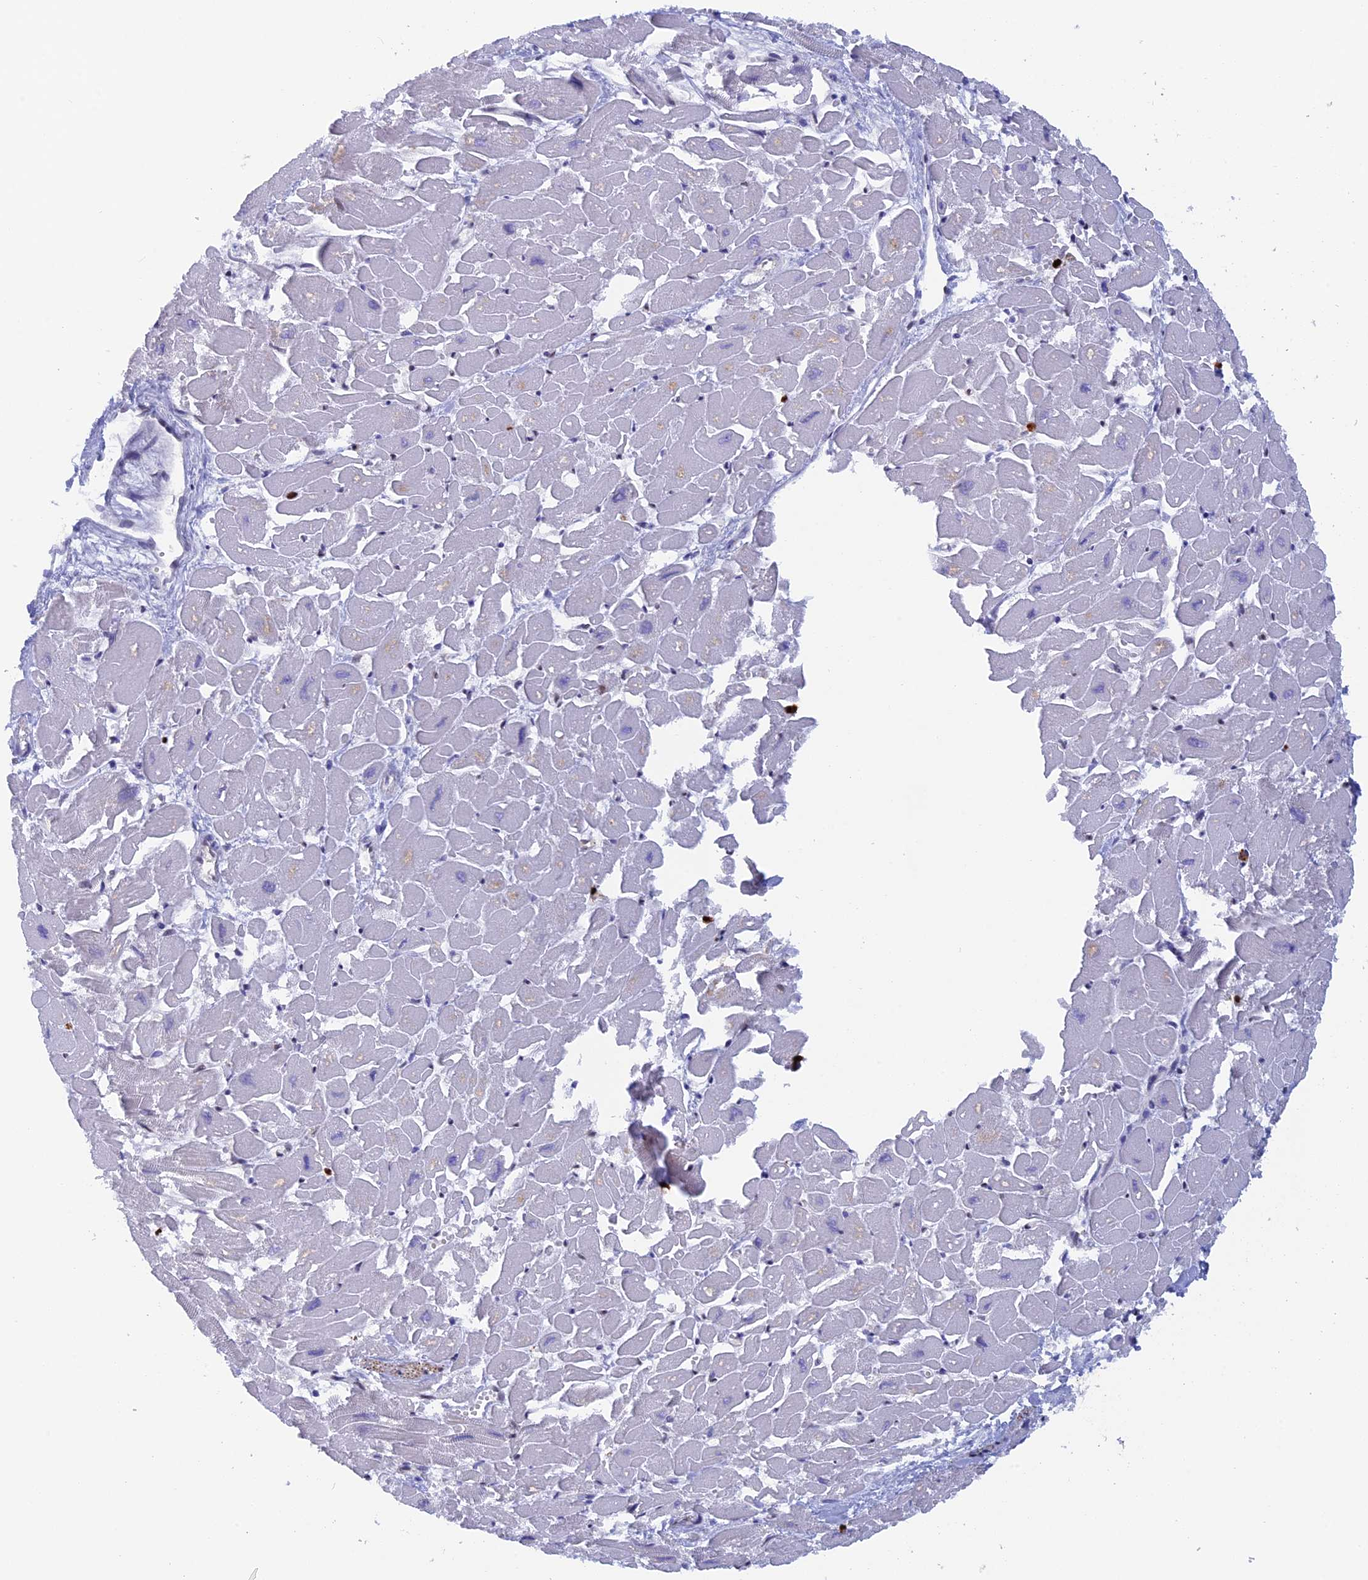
{"staining": {"intensity": "weak", "quantity": "<25%", "location": "nuclear"}, "tissue": "heart muscle", "cell_type": "Cardiomyocytes", "image_type": "normal", "snomed": [{"axis": "morphology", "description": "Normal tissue, NOS"}, {"axis": "topography", "description": "Heart"}], "caption": "DAB (3,3'-diaminobenzidine) immunohistochemical staining of unremarkable heart muscle displays no significant expression in cardiomyocytes.", "gene": "SLC26A1", "patient": {"sex": "male", "age": 54}}